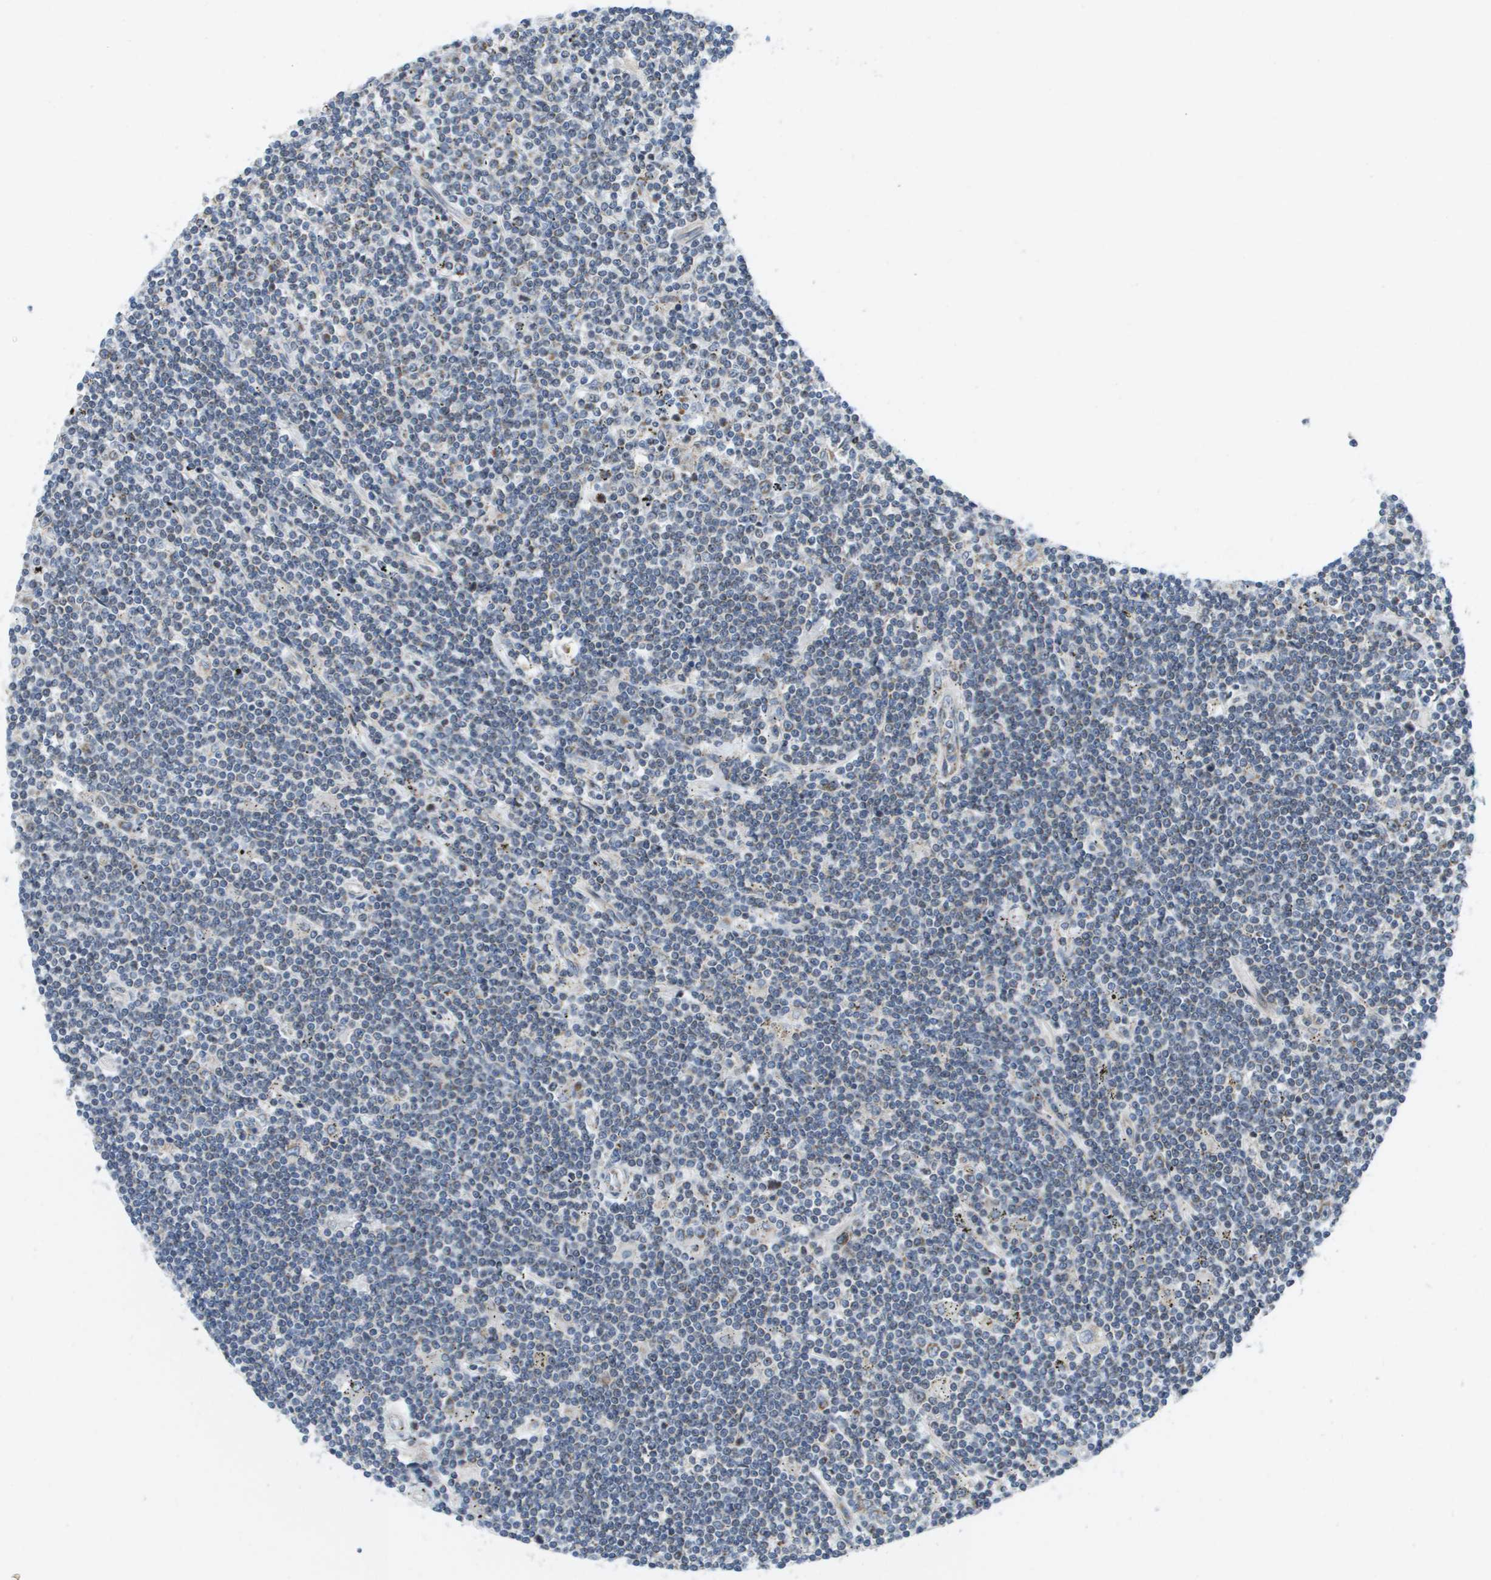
{"staining": {"intensity": "negative", "quantity": "none", "location": "none"}, "tissue": "lymphoma", "cell_type": "Tumor cells", "image_type": "cancer", "snomed": [{"axis": "morphology", "description": "Malignant lymphoma, non-Hodgkin's type, Low grade"}, {"axis": "topography", "description": "Spleen"}], "caption": "Protein analysis of malignant lymphoma, non-Hodgkin's type (low-grade) displays no significant staining in tumor cells.", "gene": "KRT23", "patient": {"sex": "male", "age": 76}}